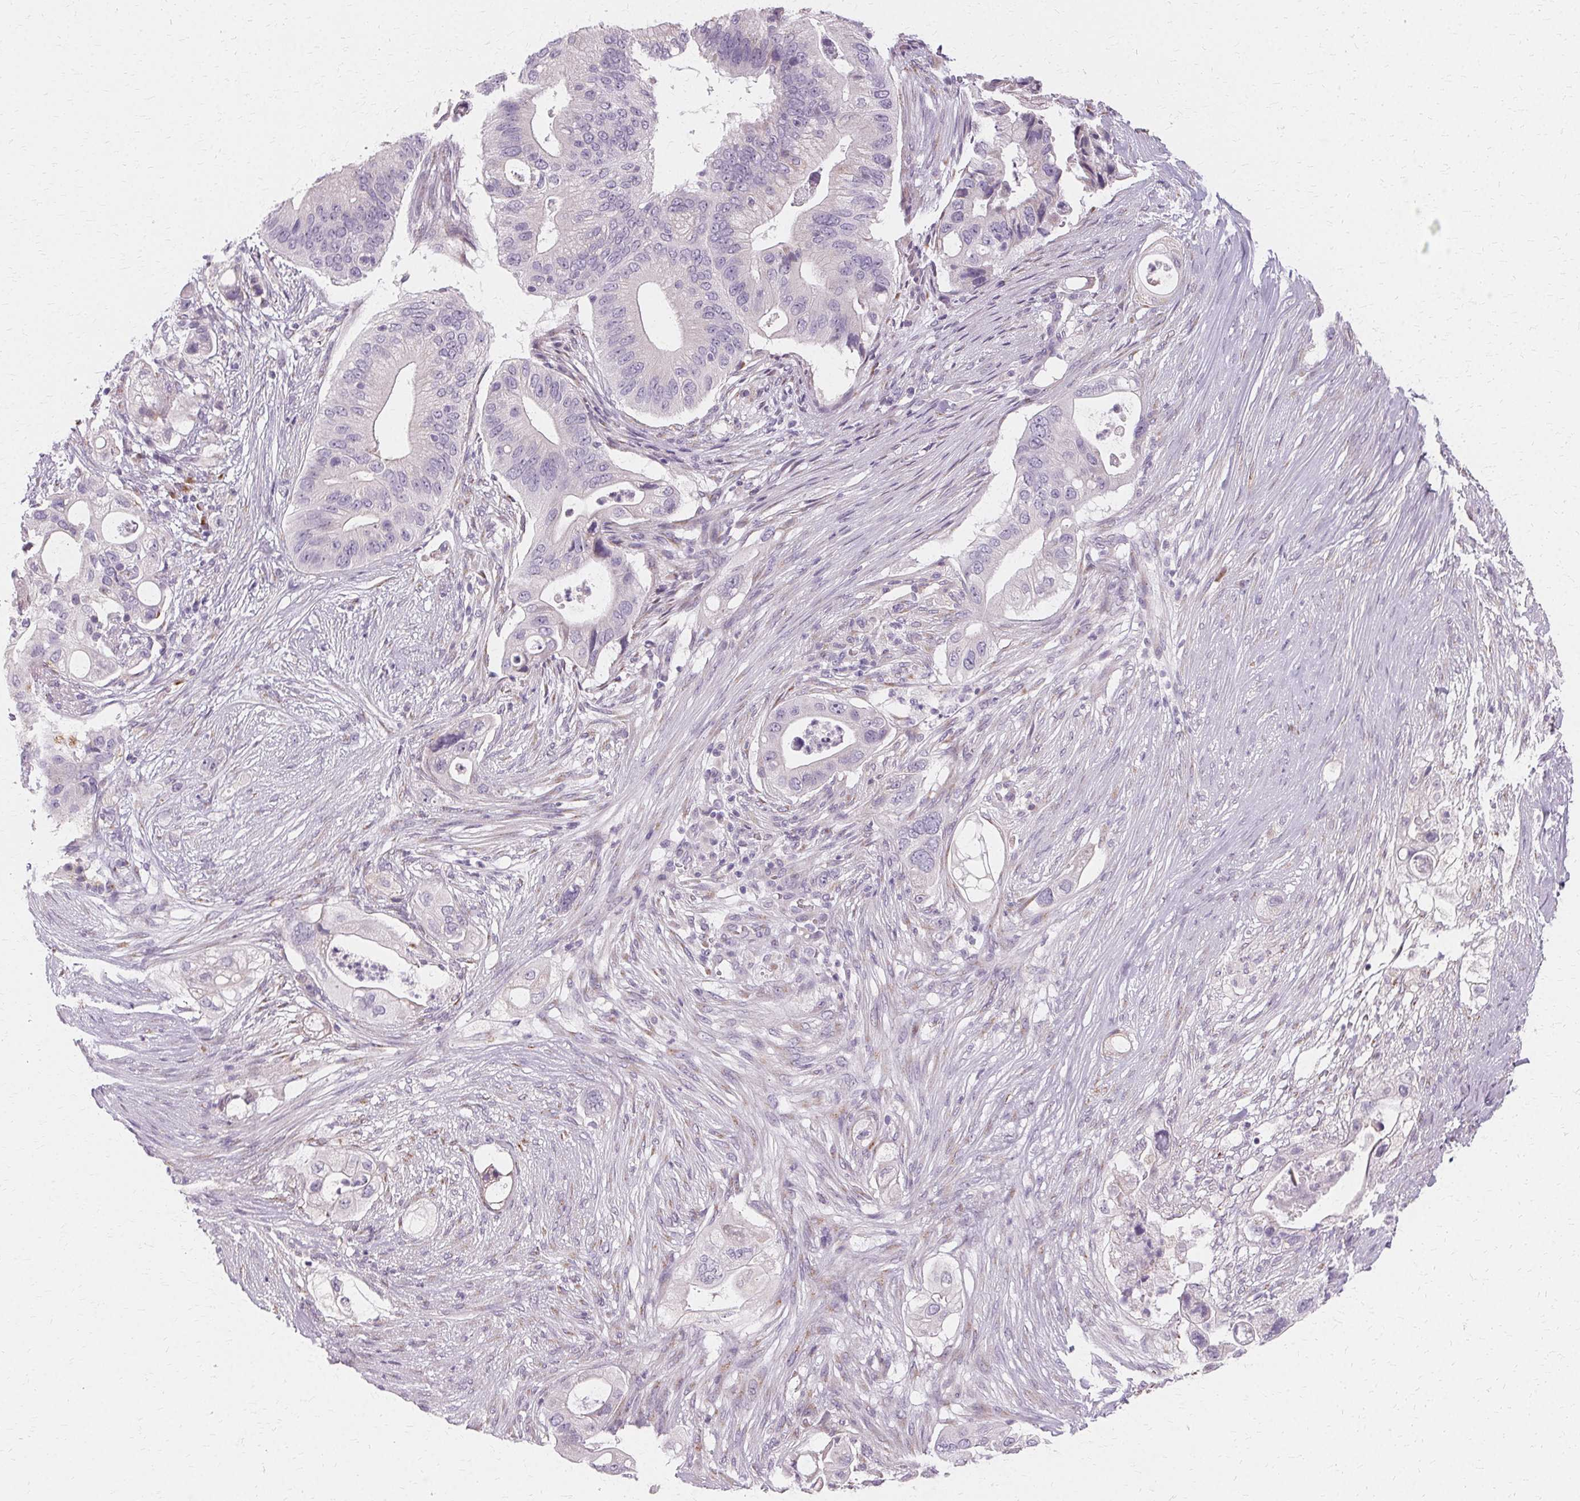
{"staining": {"intensity": "negative", "quantity": "none", "location": "none"}, "tissue": "pancreatic cancer", "cell_type": "Tumor cells", "image_type": "cancer", "snomed": [{"axis": "morphology", "description": "Adenocarcinoma, NOS"}, {"axis": "topography", "description": "Pancreas"}], "caption": "A photomicrograph of human pancreatic cancer (adenocarcinoma) is negative for staining in tumor cells. (Brightfield microscopy of DAB immunohistochemistry (IHC) at high magnification).", "gene": "FCRL3", "patient": {"sex": "female", "age": 72}}